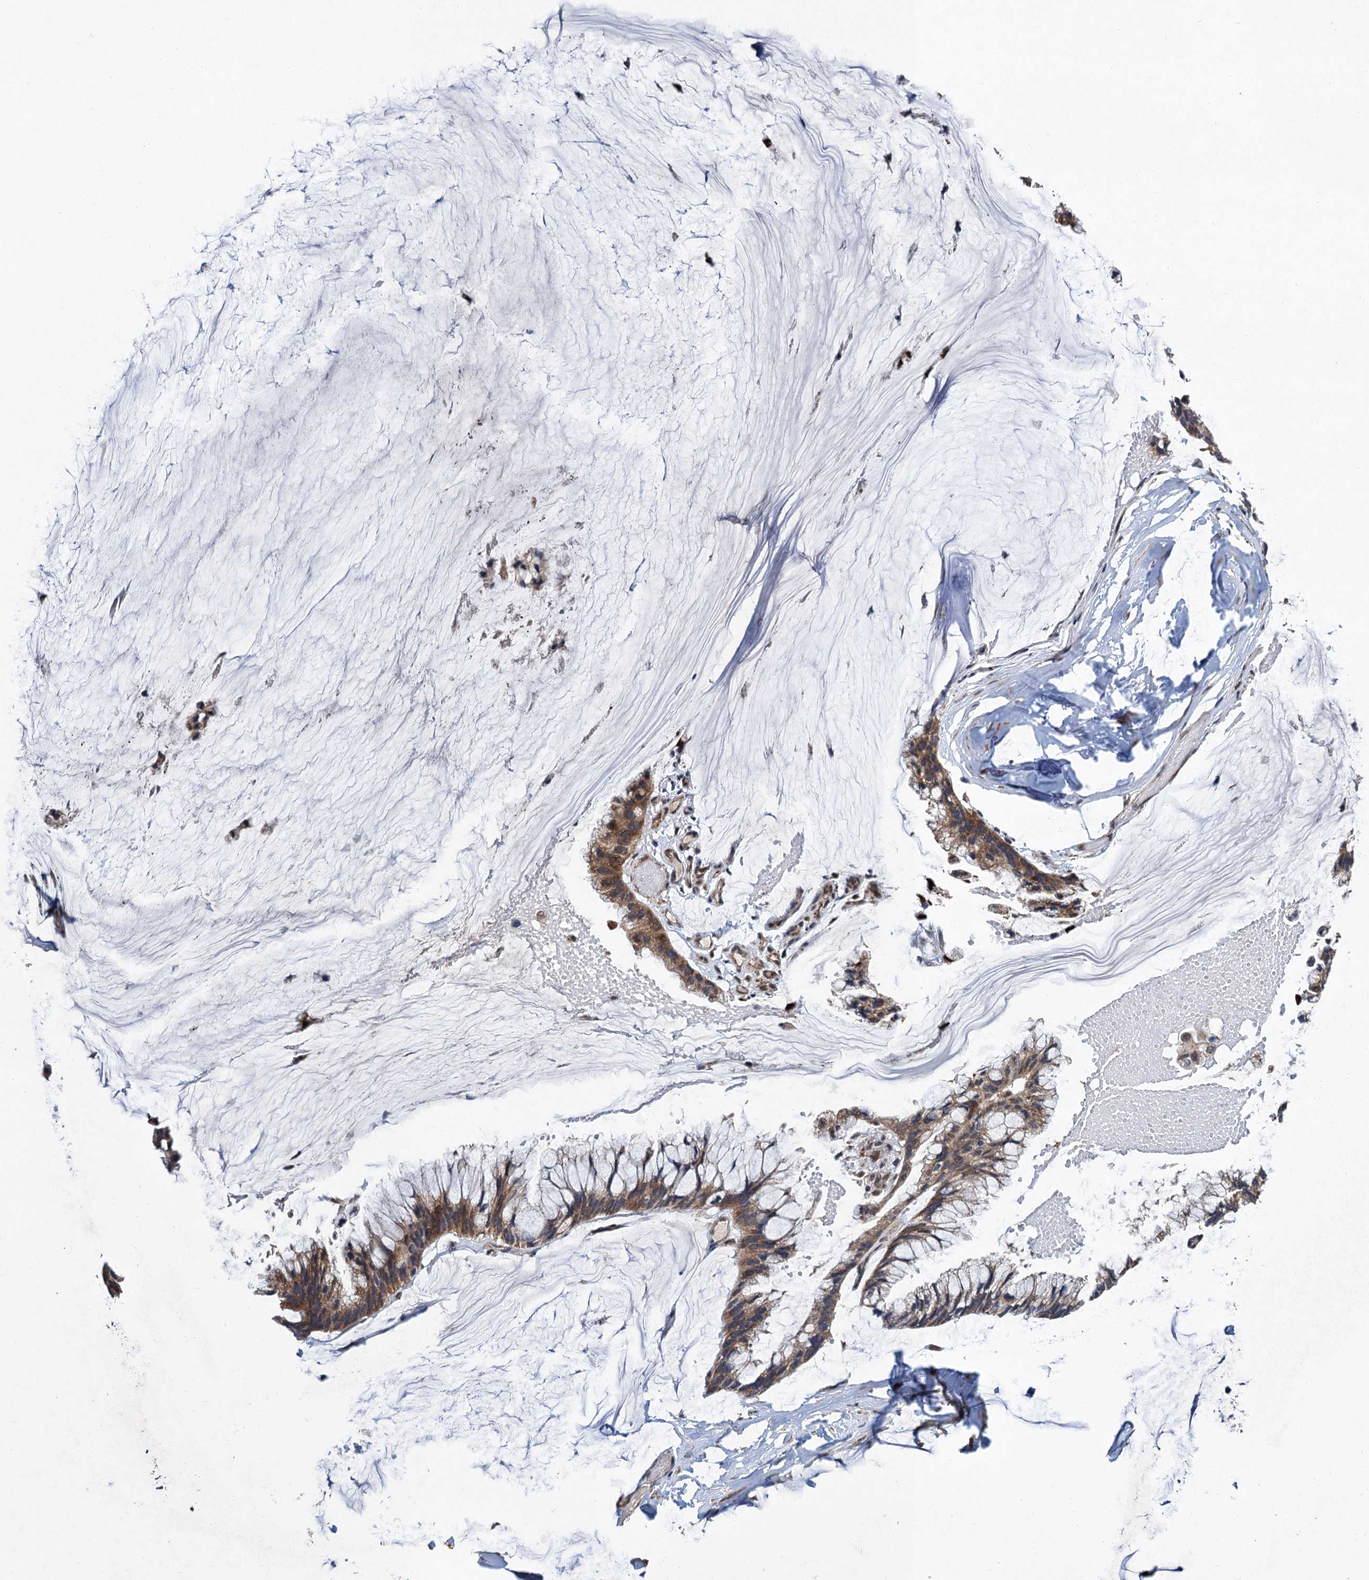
{"staining": {"intensity": "moderate", "quantity": ">75%", "location": "cytoplasmic/membranous"}, "tissue": "ovarian cancer", "cell_type": "Tumor cells", "image_type": "cancer", "snomed": [{"axis": "morphology", "description": "Cystadenocarcinoma, mucinous, NOS"}, {"axis": "topography", "description": "Ovary"}], "caption": "Tumor cells exhibit medium levels of moderate cytoplasmic/membranous staining in approximately >75% of cells in human ovarian mucinous cystadenocarcinoma.", "gene": "CMPK2", "patient": {"sex": "female", "age": 39}}